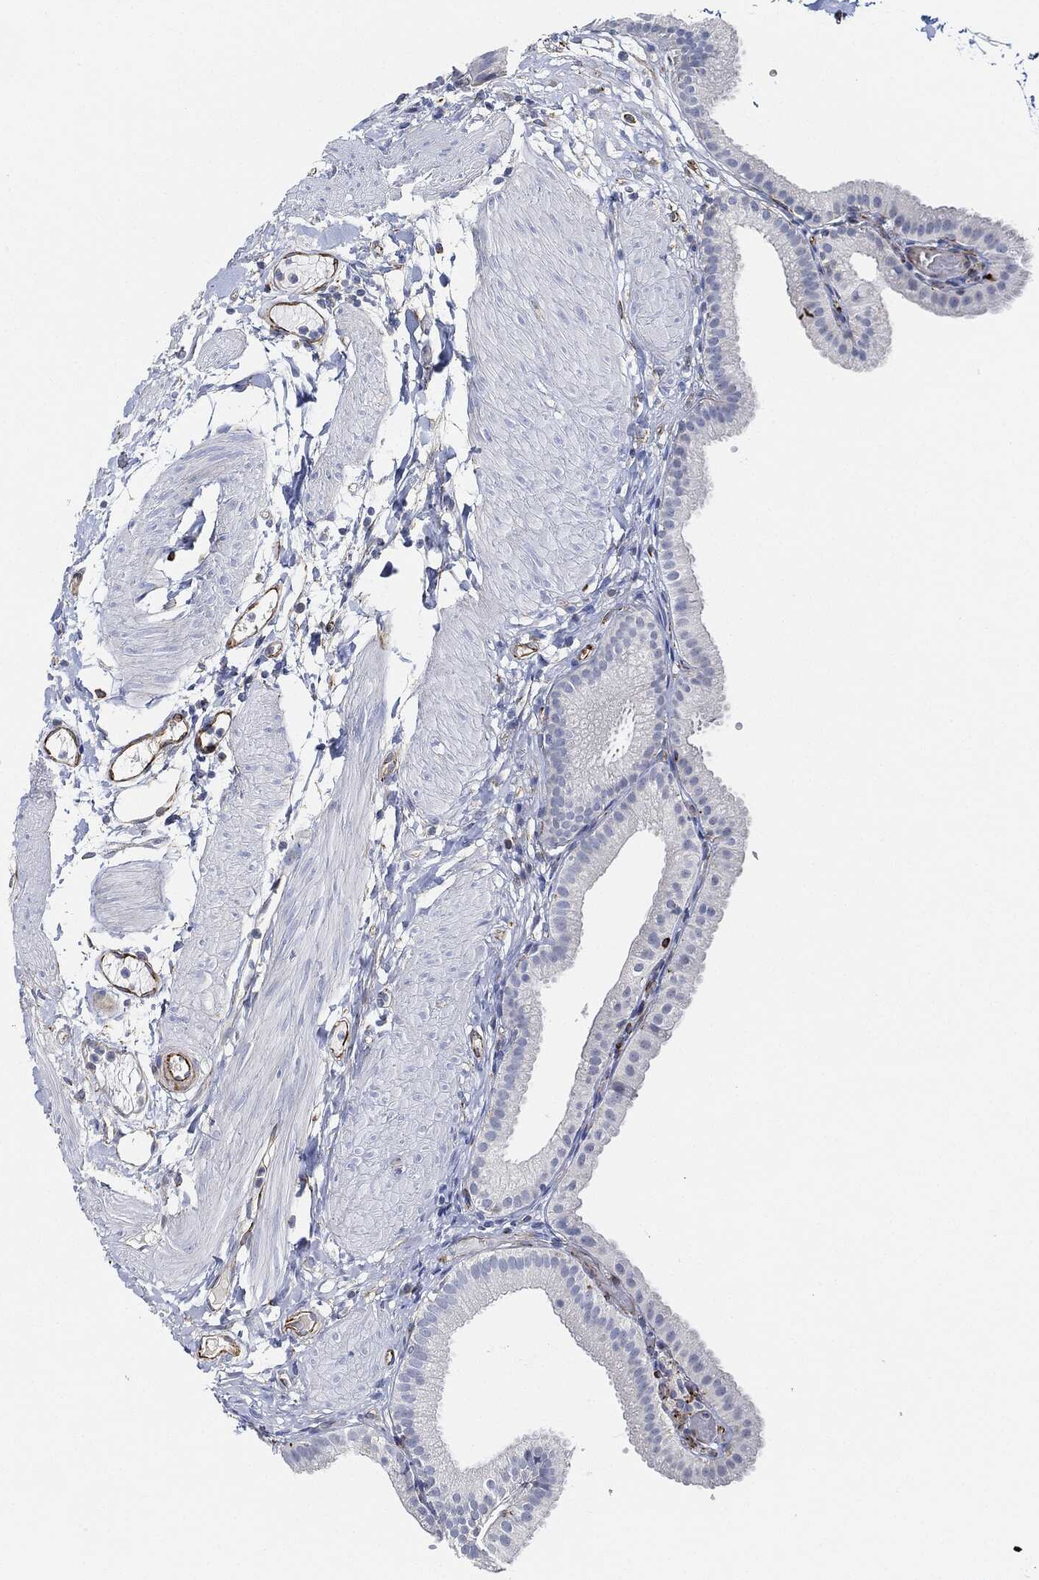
{"staining": {"intensity": "negative", "quantity": "none", "location": "none"}, "tissue": "gallbladder", "cell_type": "Glandular cells", "image_type": "normal", "snomed": [{"axis": "morphology", "description": "Normal tissue, NOS"}, {"axis": "topography", "description": "Gallbladder"}, {"axis": "topography", "description": "Peripheral nerve tissue"}], "caption": "The immunohistochemistry micrograph has no significant expression in glandular cells of gallbladder. (Immunohistochemistry (ihc), brightfield microscopy, high magnification).", "gene": "THSD1", "patient": {"sex": "female", "age": 45}}